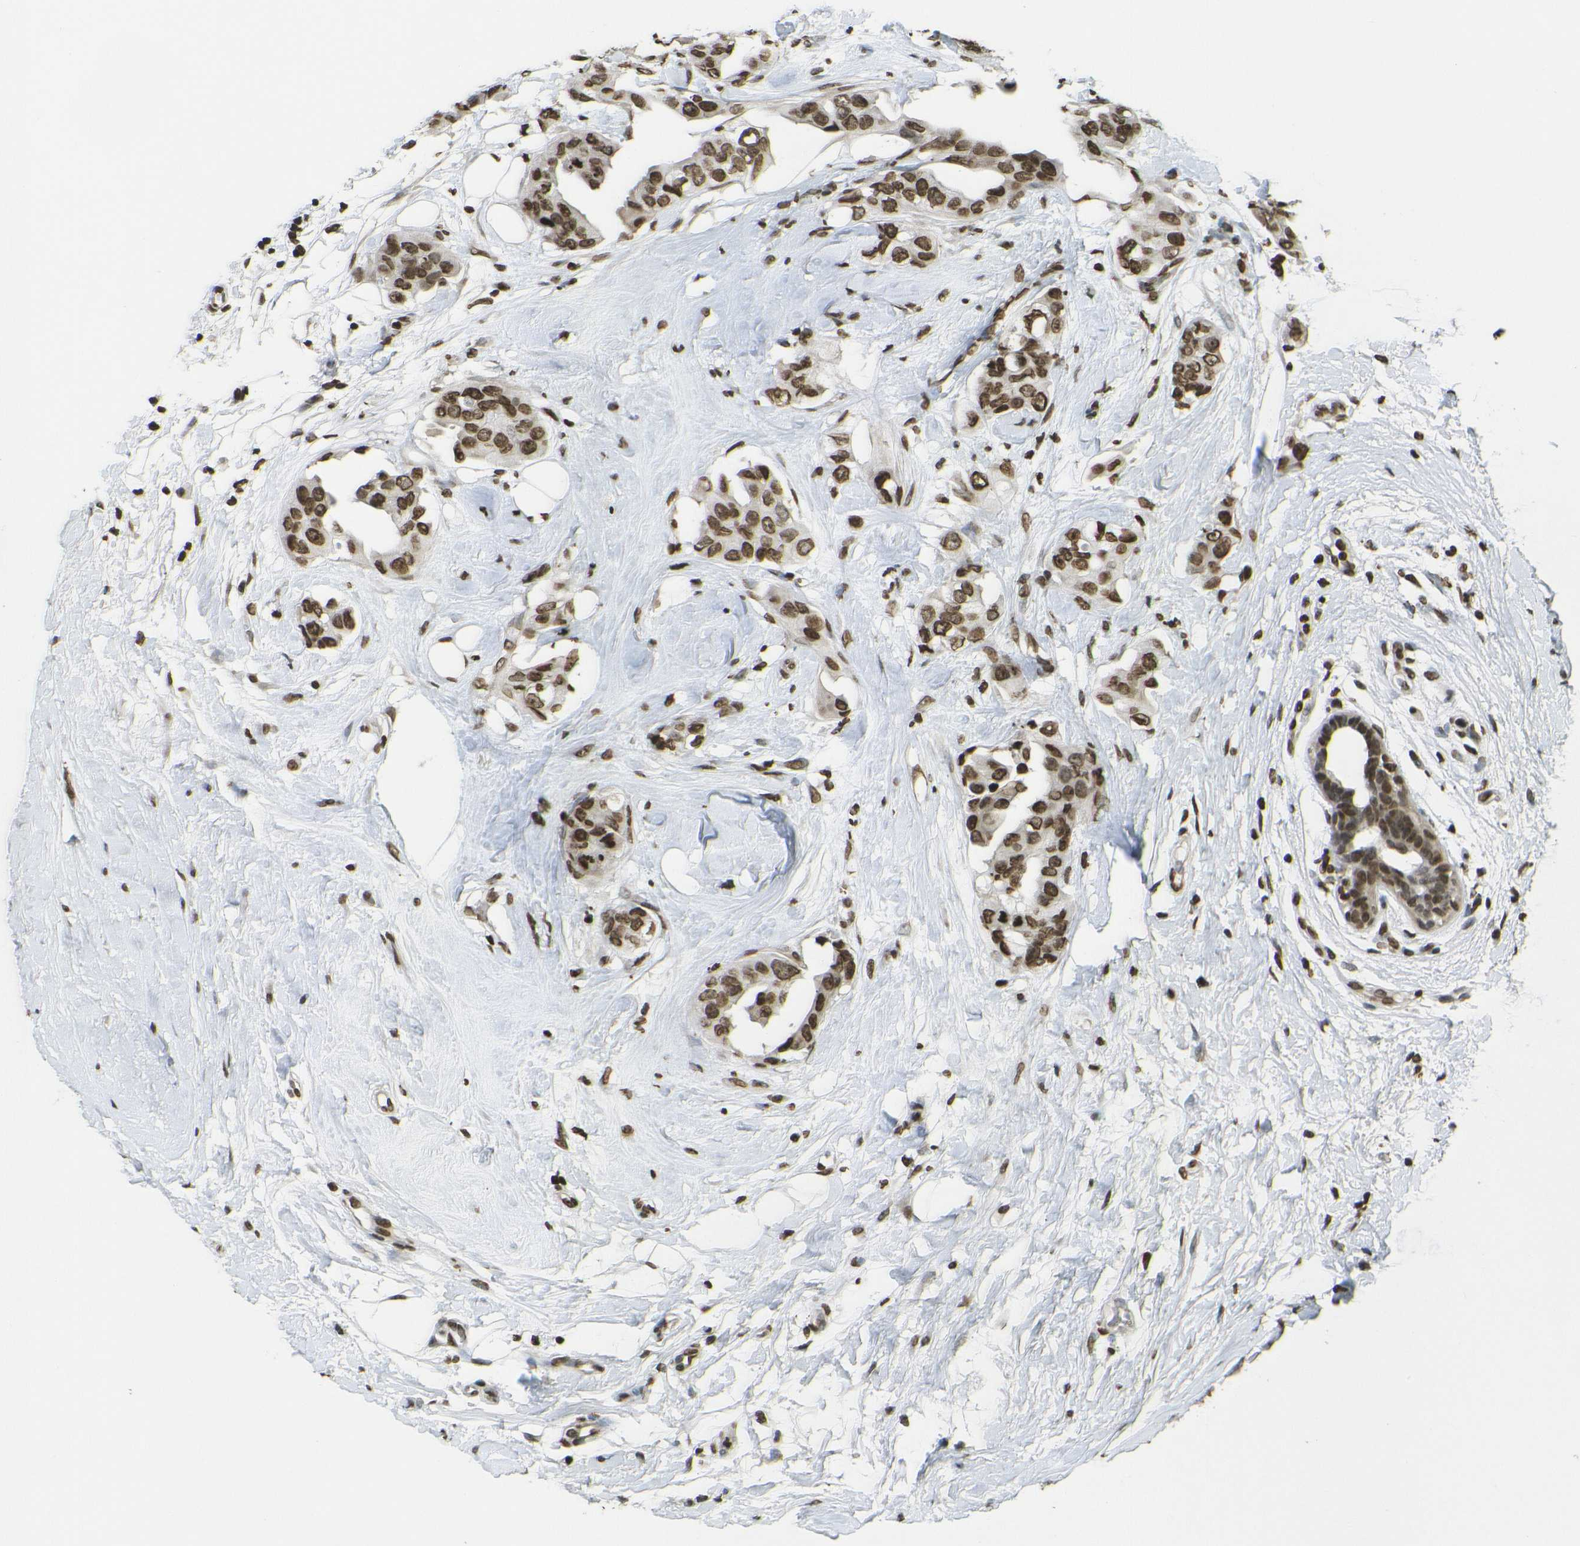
{"staining": {"intensity": "moderate", "quantity": ">75%", "location": "nuclear"}, "tissue": "breast cancer", "cell_type": "Tumor cells", "image_type": "cancer", "snomed": [{"axis": "morphology", "description": "Duct carcinoma"}, {"axis": "topography", "description": "Breast"}], "caption": "A photomicrograph showing moderate nuclear positivity in approximately >75% of tumor cells in breast intraductal carcinoma, as visualized by brown immunohistochemical staining.", "gene": "H4C16", "patient": {"sex": "female", "age": 40}}